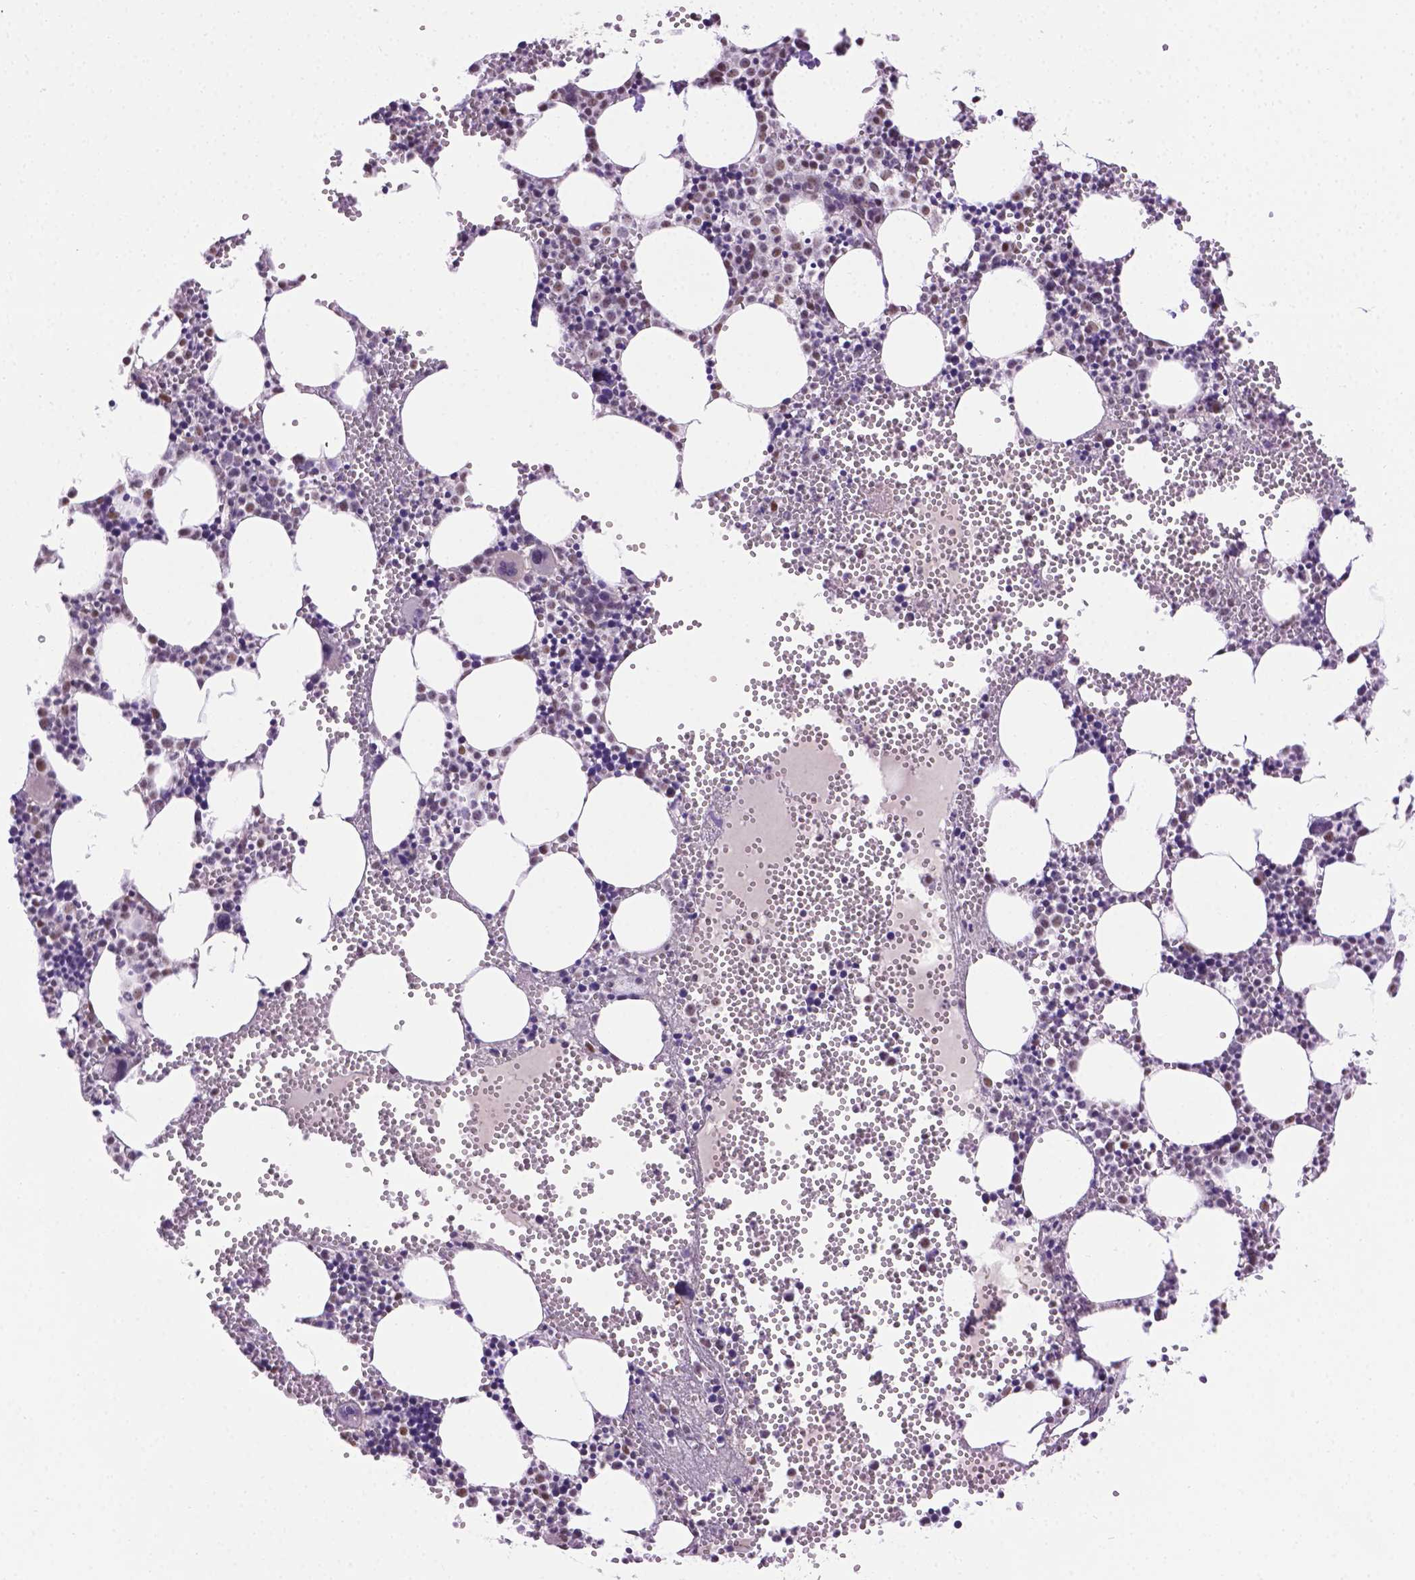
{"staining": {"intensity": "weak", "quantity": "<25%", "location": "nuclear"}, "tissue": "bone marrow", "cell_type": "Hematopoietic cells", "image_type": "normal", "snomed": [{"axis": "morphology", "description": "Normal tissue, NOS"}, {"axis": "topography", "description": "Bone marrow"}], "caption": "A high-resolution image shows immunohistochemistry staining of benign bone marrow, which exhibits no significant expression in hematopoietic cells. Brightfield microscopy of immunohistochemistry (IHC) stained with DAB (brown) and hematoxylin (blue), captured at high magnification.", "gene": "ABI2", "patient": {"sex": "male", "age": 89}}